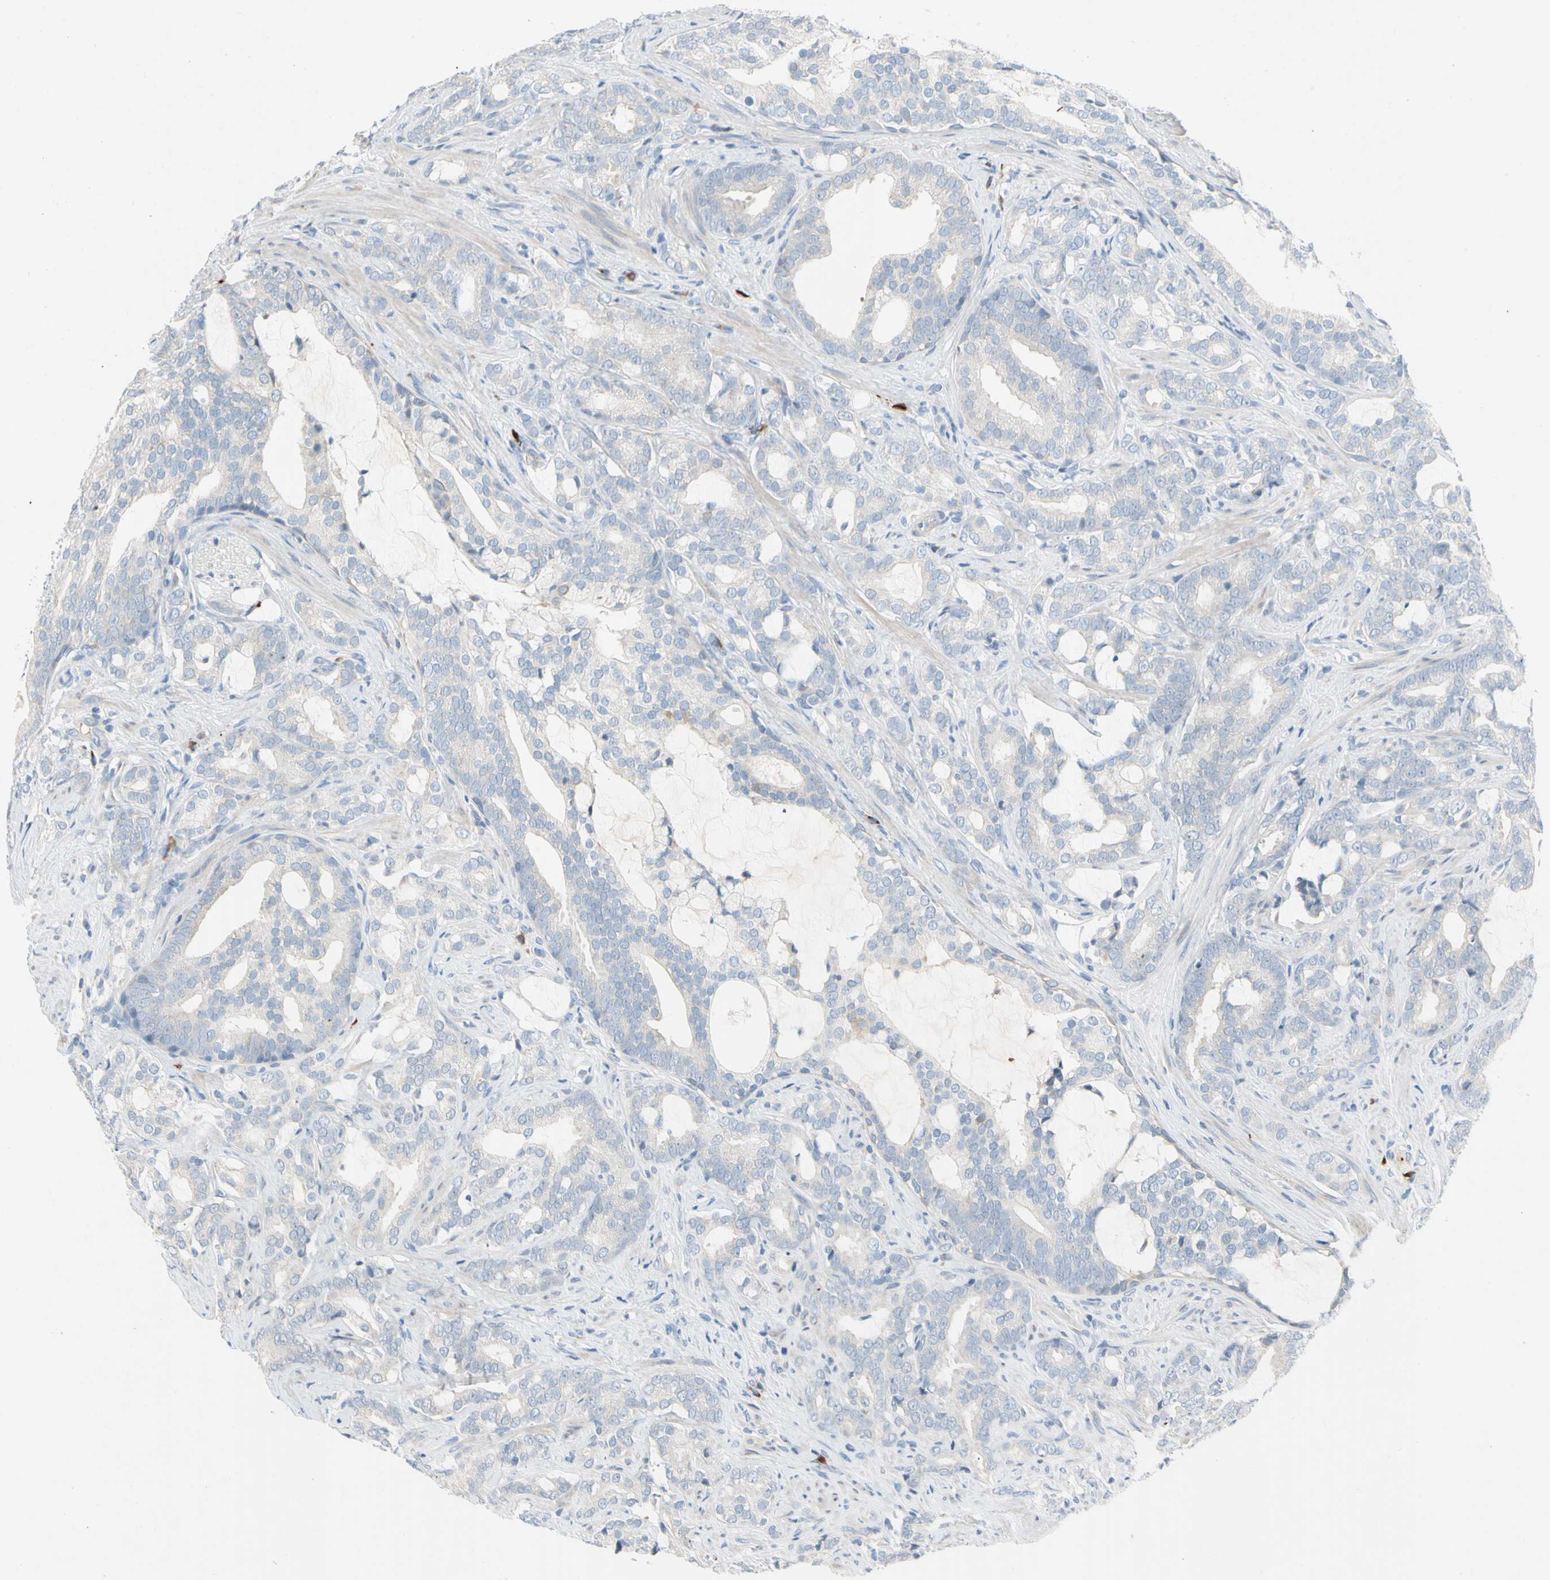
{"staining": {"intensity": "negative", "quantity": "none", "location": "none"}, "tissue": "prostate cancer", "cell_type": "Tumor cells", "image_type": "cancer", "snomed": [{"axis": "morphology", "description": "Adenocarcinoma, Low grade"}, {"axis": "topography", "description": "Prostate"}], "caption": "DAB (3,3'-diaminobenzidine) immunohistochemical staining of prostate cancer (low-grade adenocarcinoma) reveals no significant staining in tumor cells. (DAB IHC, high magnification).", "gene": "PPBP", "patient": {"sex": "male", "age": 58}}